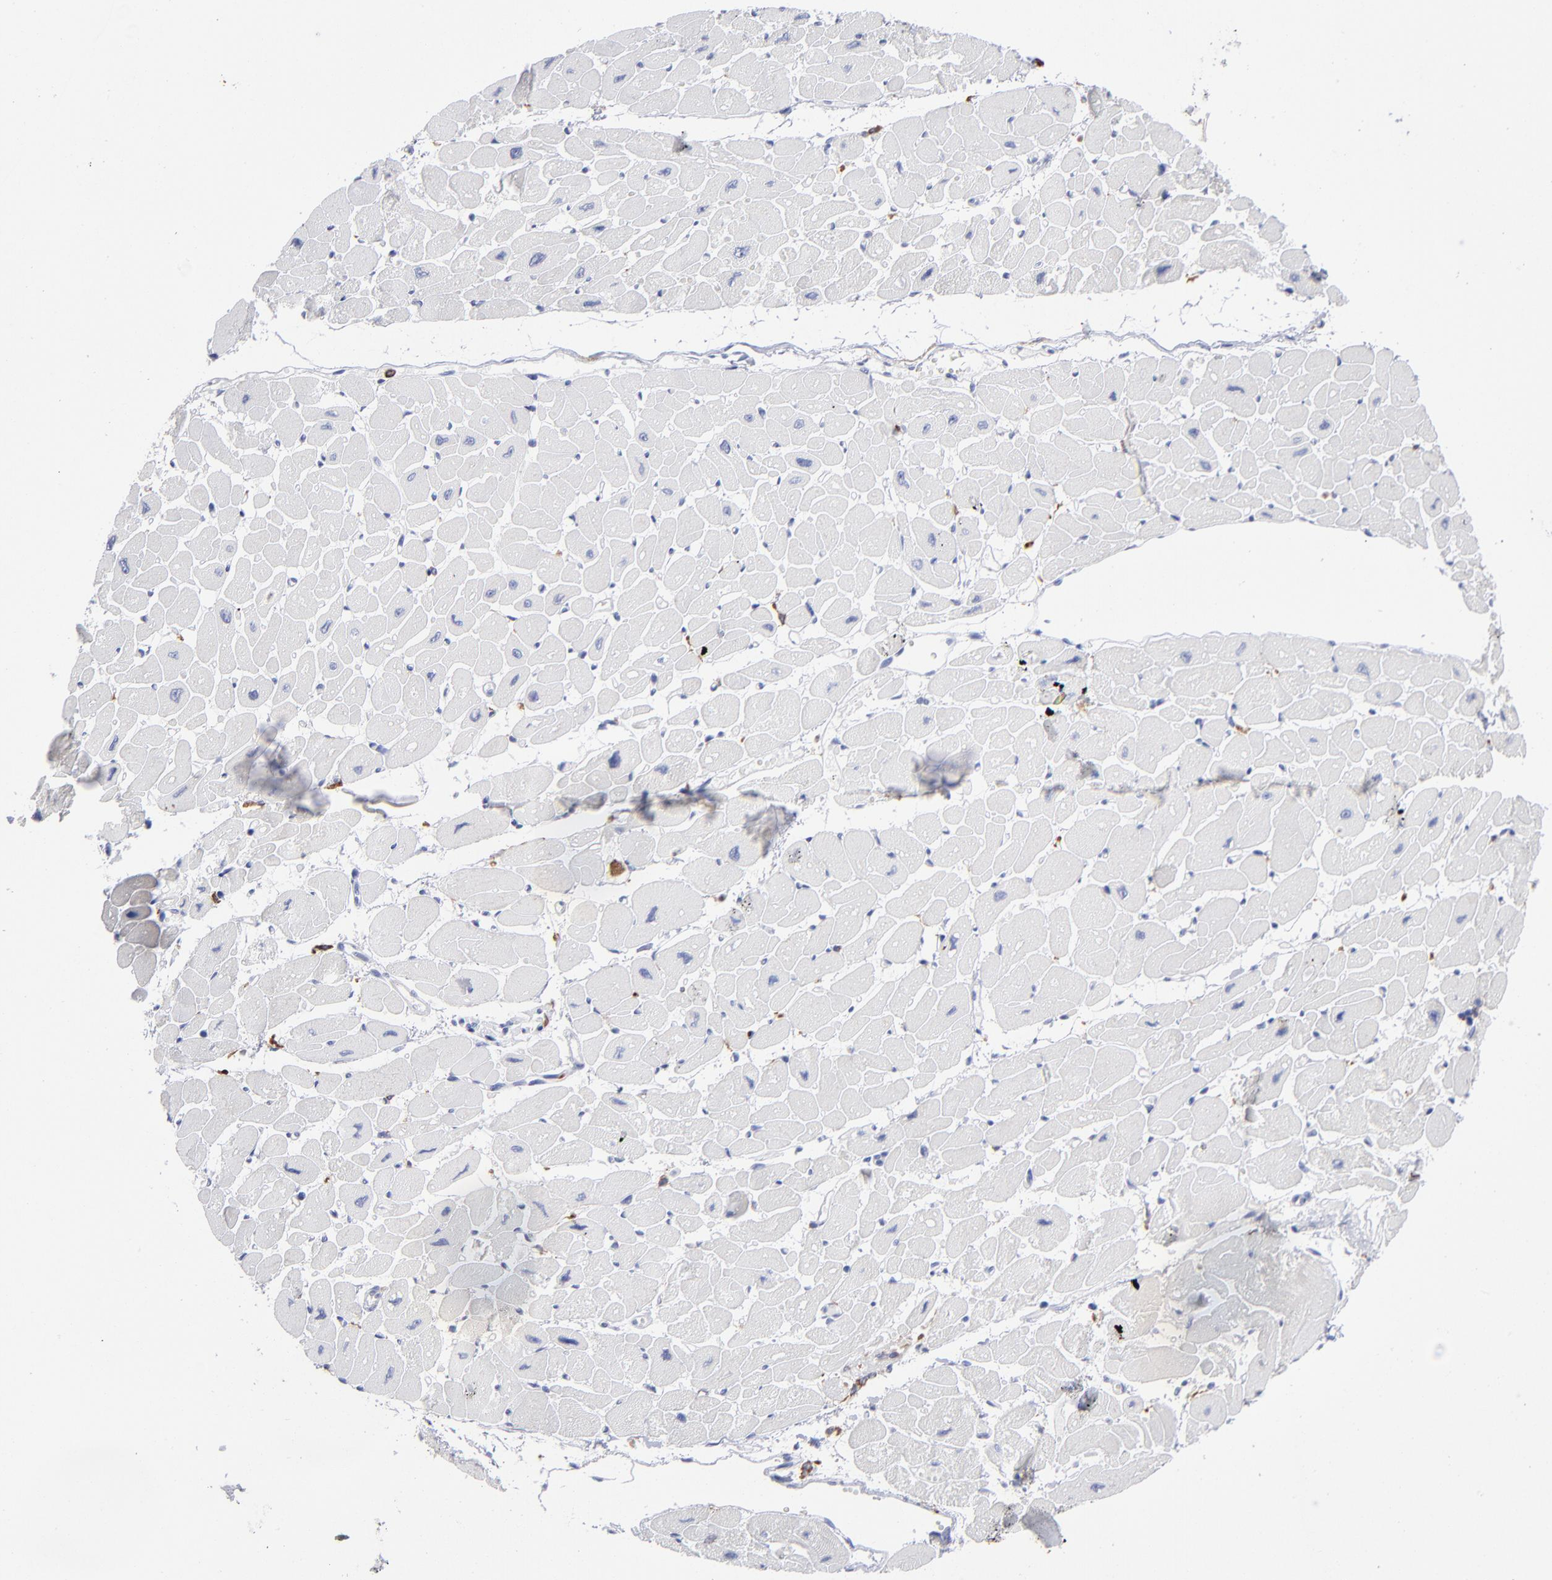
{"staining": {"intensity": "negative", "quantity": "none", "location": "none"}, "tissue": "heart muscle", "cell_type": "Cardiomyocytes", "image_type": "normal", "snomed": [{"axis": "morphology", "description": "Normal tissue, NOS"}, {"axis": "topography", "description": "Heart"}], "caption": "Heart muscle was stained to show a protein in brown. There is no significant positivity in cardiomyocytes. Nuclei are stained in blue.", "gene": "CD180", "patient": {"sex": "female", "age": 54}}